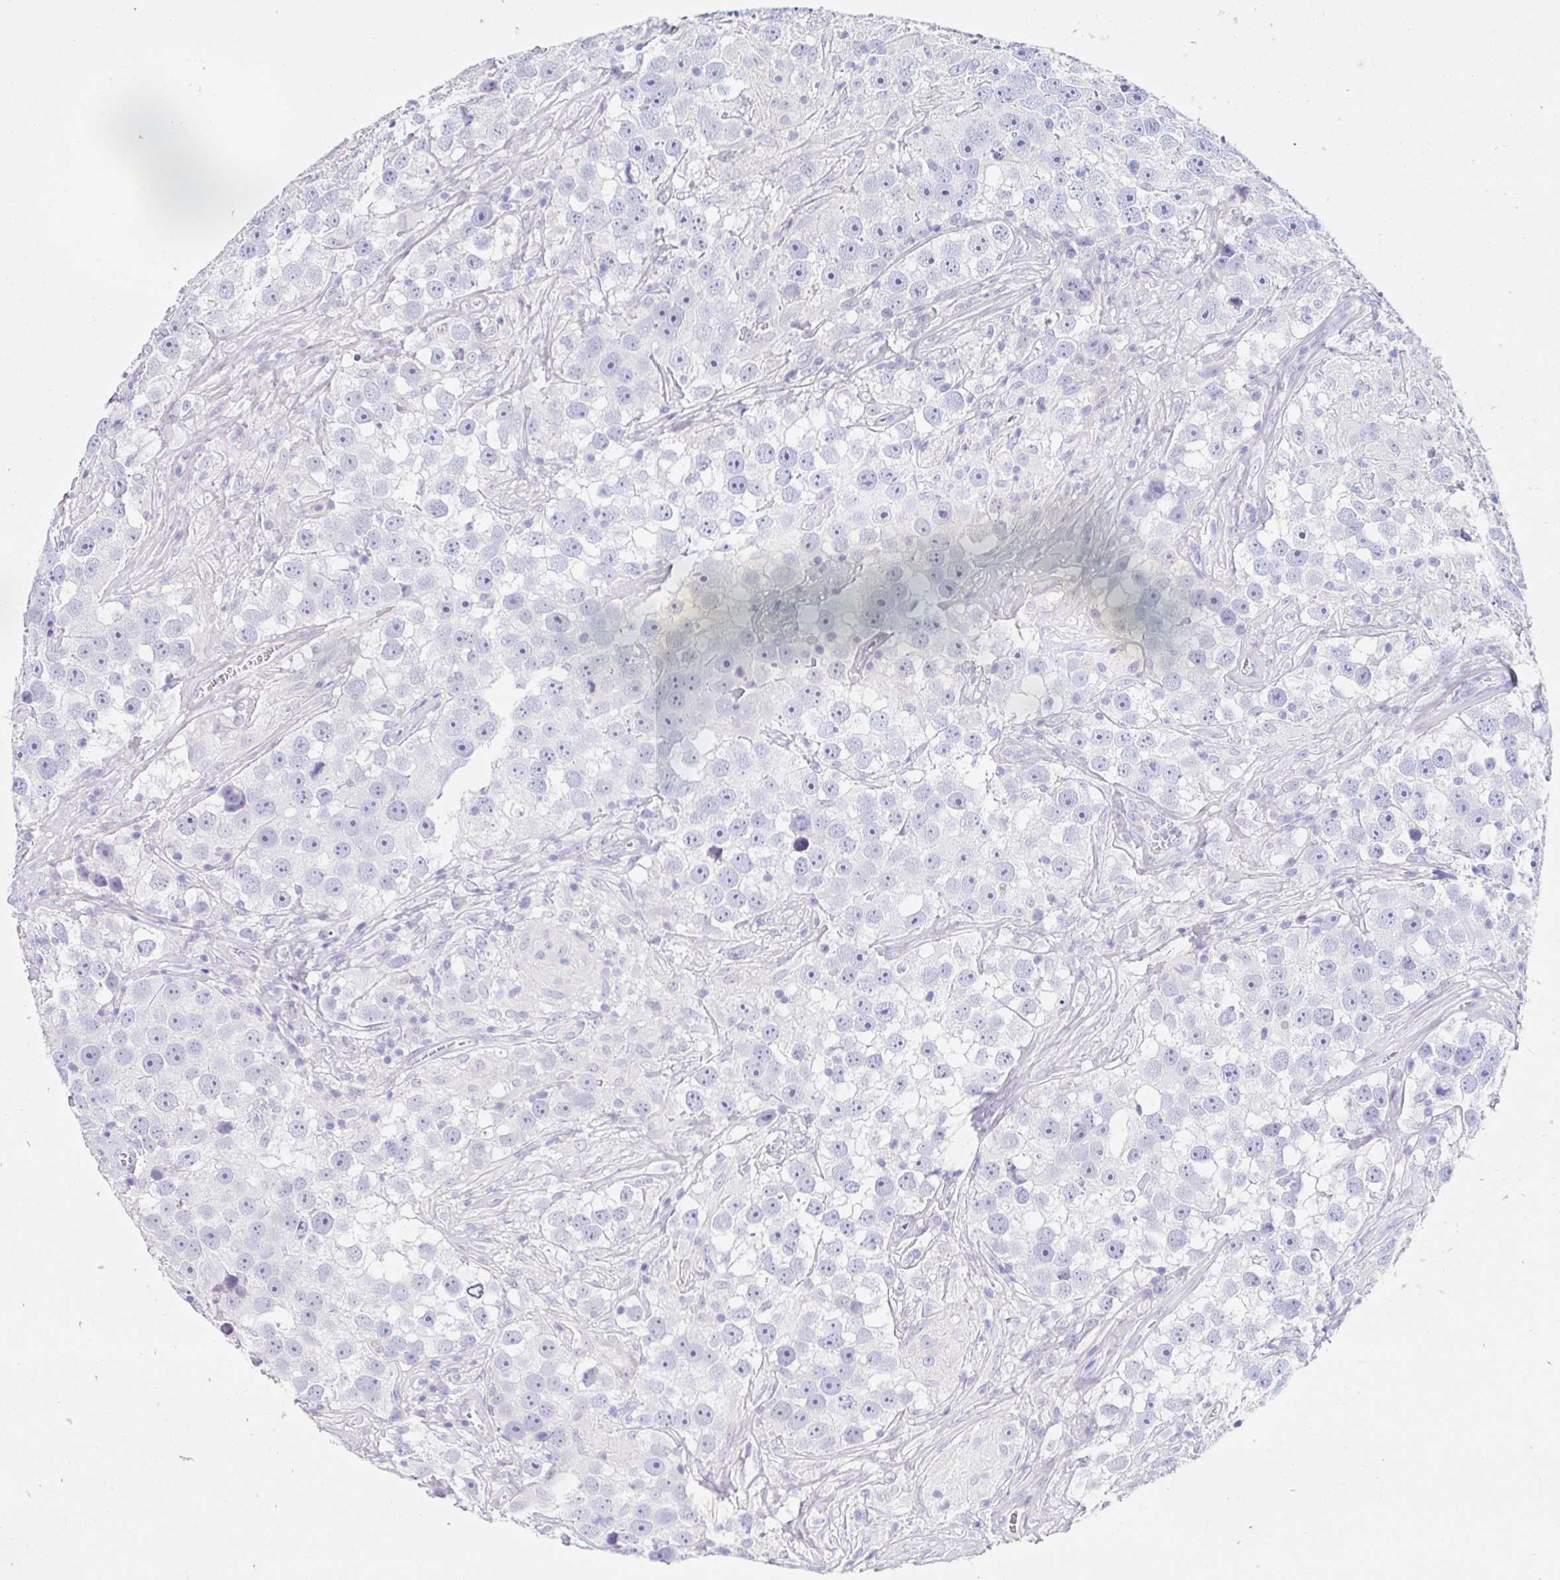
{"staining": {"intensity": "negative", "quantity": "none", "location": "none"}, "tissue": "testis cancer", "cell_type": "Tumor cells", "image_type": "cancer", "snomed": [{"axis": "morphology", "description": "Seminoma, NOS"}, {"axis": "topography", "description": "Testis"}], "caption": "IHC of human testis cancer displays no staining in tumor cells.", "gene": "TEX44", "patient": {"sex": "male", "age": 49}}